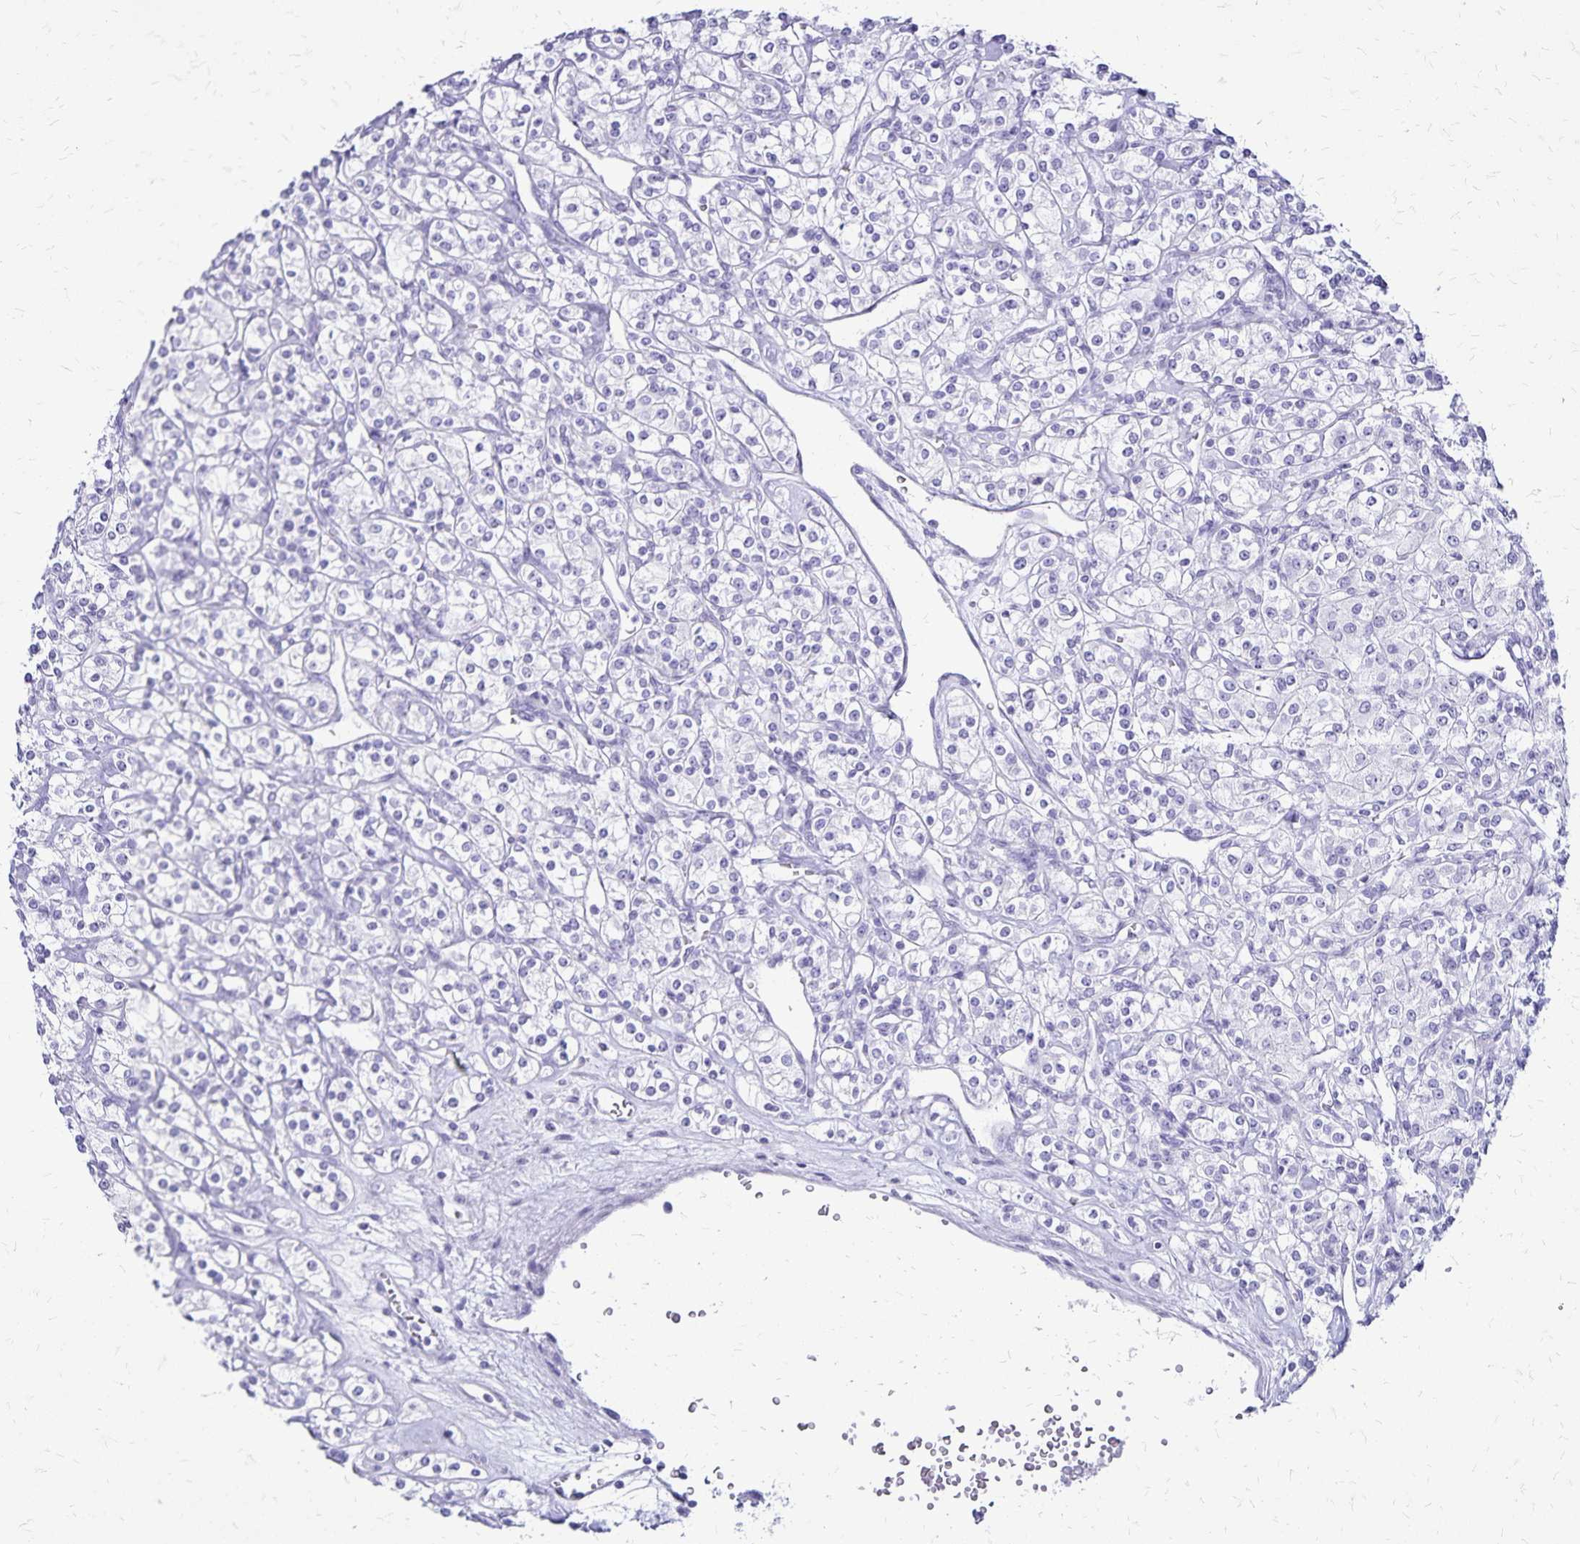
{"staining": {"intensity": "negative", "quantity": "none", "location": "none"}, "tissue": "renal cancer", "cell_type": "Tumor cells", "image_type": "cancer", "snomed": [{"axis": "morphology", "description": "Adenocarcinoma, NOS"}, {"axis": "topography", "description": "Kidney"}], "caption": "Tumor cells are negative for brown protein staining in adenocarcinoma (renal).", "gene": "LIN28B", "patient": {"sex": "male", "age": 77}}